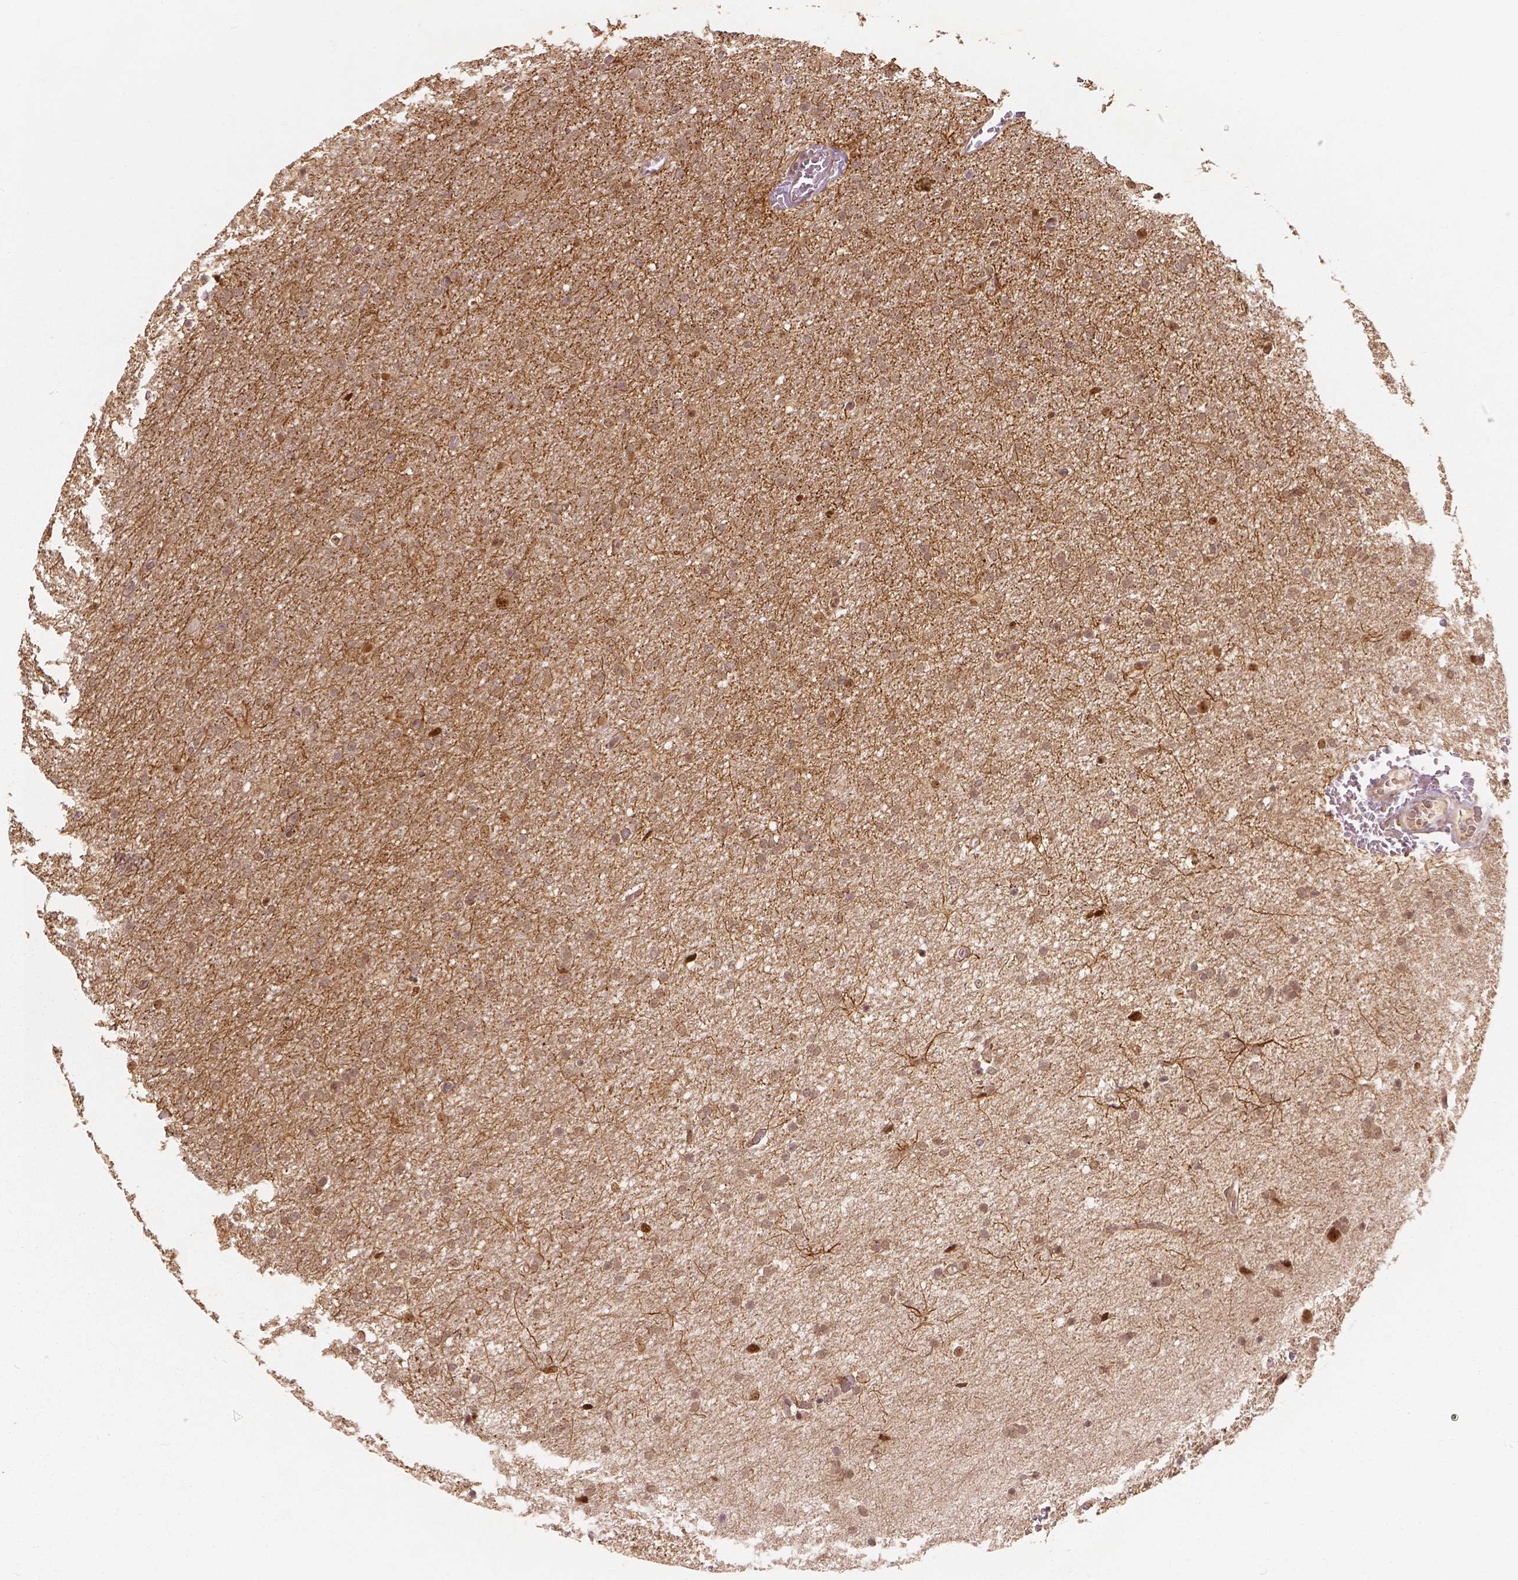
{"staining": {"intensity": "moderate", "quantity": "<25%", "location": "nuclear"}, "tissue": "glioma", "cell_type": "Tumor cells", "image_type": "cancer", "snomed": [{"axis": "morphology", "description": "Glioma, malignant, High grade"}, {"axis": "topography", "description": "Cerebral cortex"}], "caption": "Immunohistochemistry (IHC) (DAB (3,3'-diaminobenzidine)) staining of glioma demonstrates moderate nuclear protein expression in about <25% of tumor cells.", "gene": "NSD2", "patient": {"sex": "male", "age": 70}}